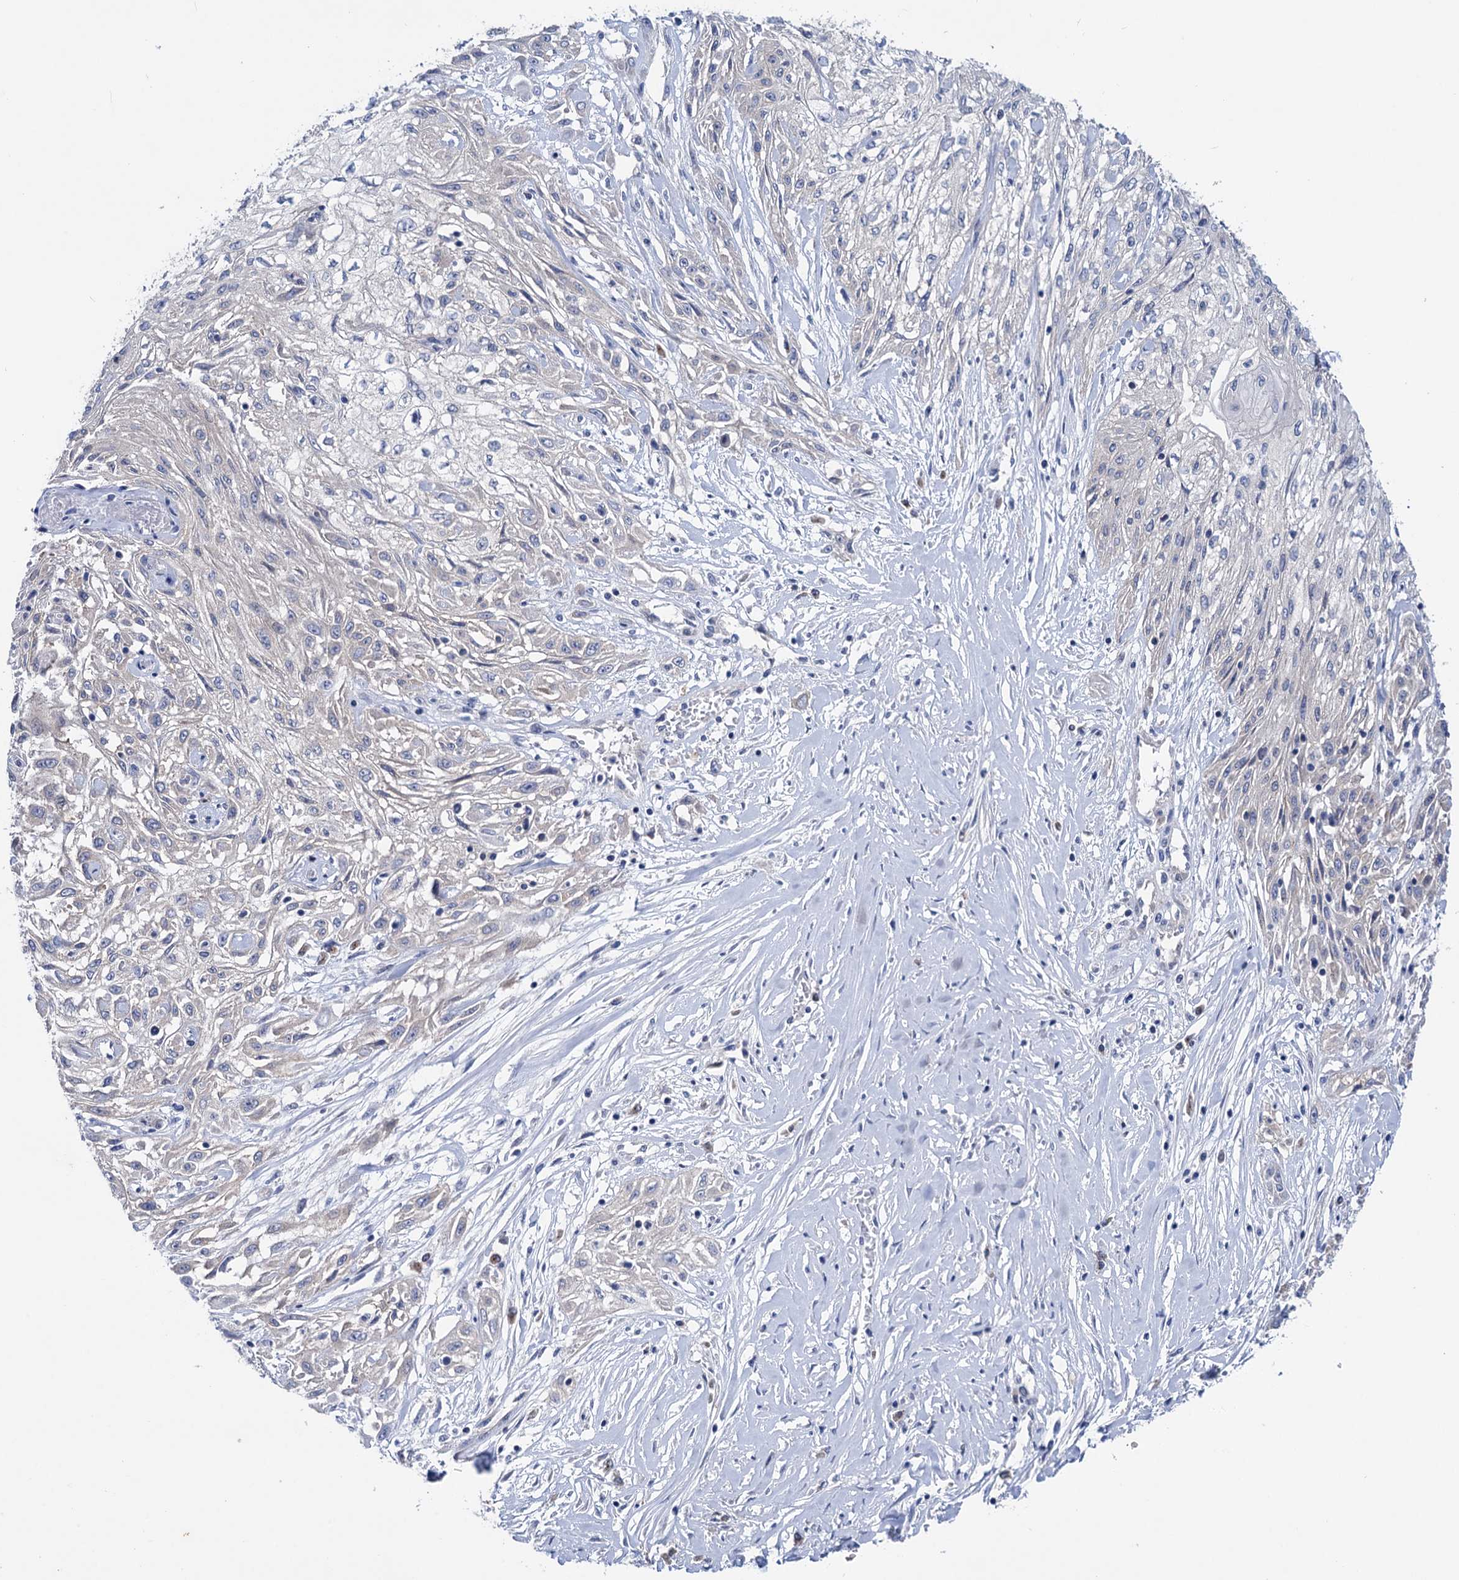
{"staining": {"intensity": "negative", "quantity": "none", "location": "none"}, "tissue": "skin cancer", "cell_type": "Tumor cells", "image_type": "cancer", "snomed": [{"axis": "morphology", "description": "Squamous cell carcinoma, NOS"}, {"axis": "morphology", "description": "Squamous cell carcinoma, metastatic, NOS"}, {"axis": "topography", "description": "Skin"}, {"axis": "topography", "description": "Lymph node"}], "caption": "Protein analysis of squamous cell carcinoma (skin) reveals no significant staining in tumor cells.", "gene": "ZNRD2", "patient": {"sex": "male", "age": 75}}